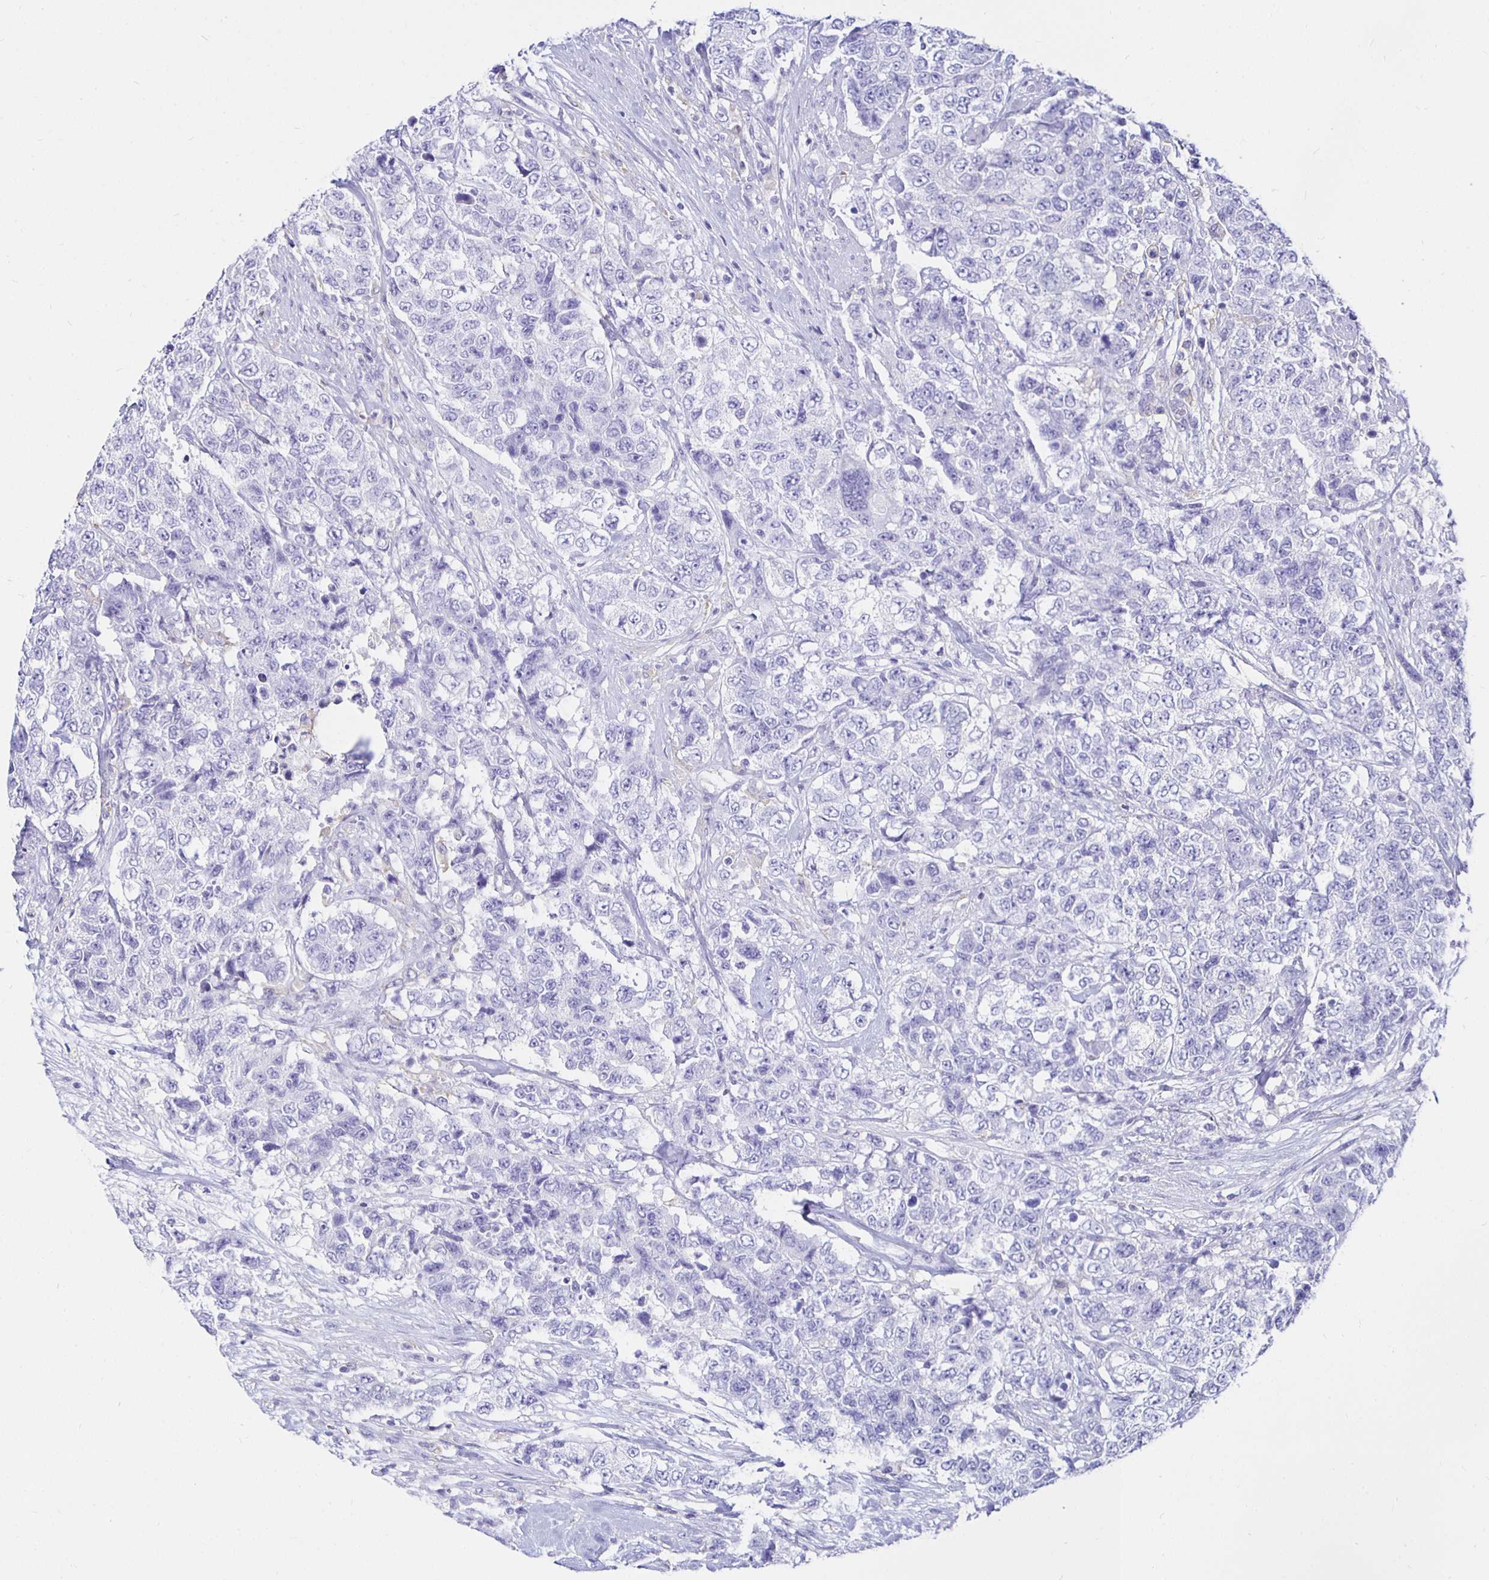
{"staining": {"intensity": "negative", "quantity": "none", "location": "none"}, "tissue": "urothelial cancer", "cell_type": "Tumor cells", "image_type": "cancer", "snomed": [{"axis": "morphology", "description": "Urothelial carcinoma, High grade"}, {"axis": "topography", "description": "Urinary bladder"}], "caption": "High magnification brightfield microscopy of urothelial carcinoma (high-grade) stained with DAB (3,3'-diaminobenzidine) (brown) and counterstained with hematoxylin (blue): tumor cells show no significant positivity. The staining was performed using DAB (3,3'-diaminobenzidine) to visualize the protein expression in brown, while the nuclei were stained in blue with hematoxylin (Magnification: 20x).", "gene": "UMOD", "patient": {"sex": "female", "age": 78}}